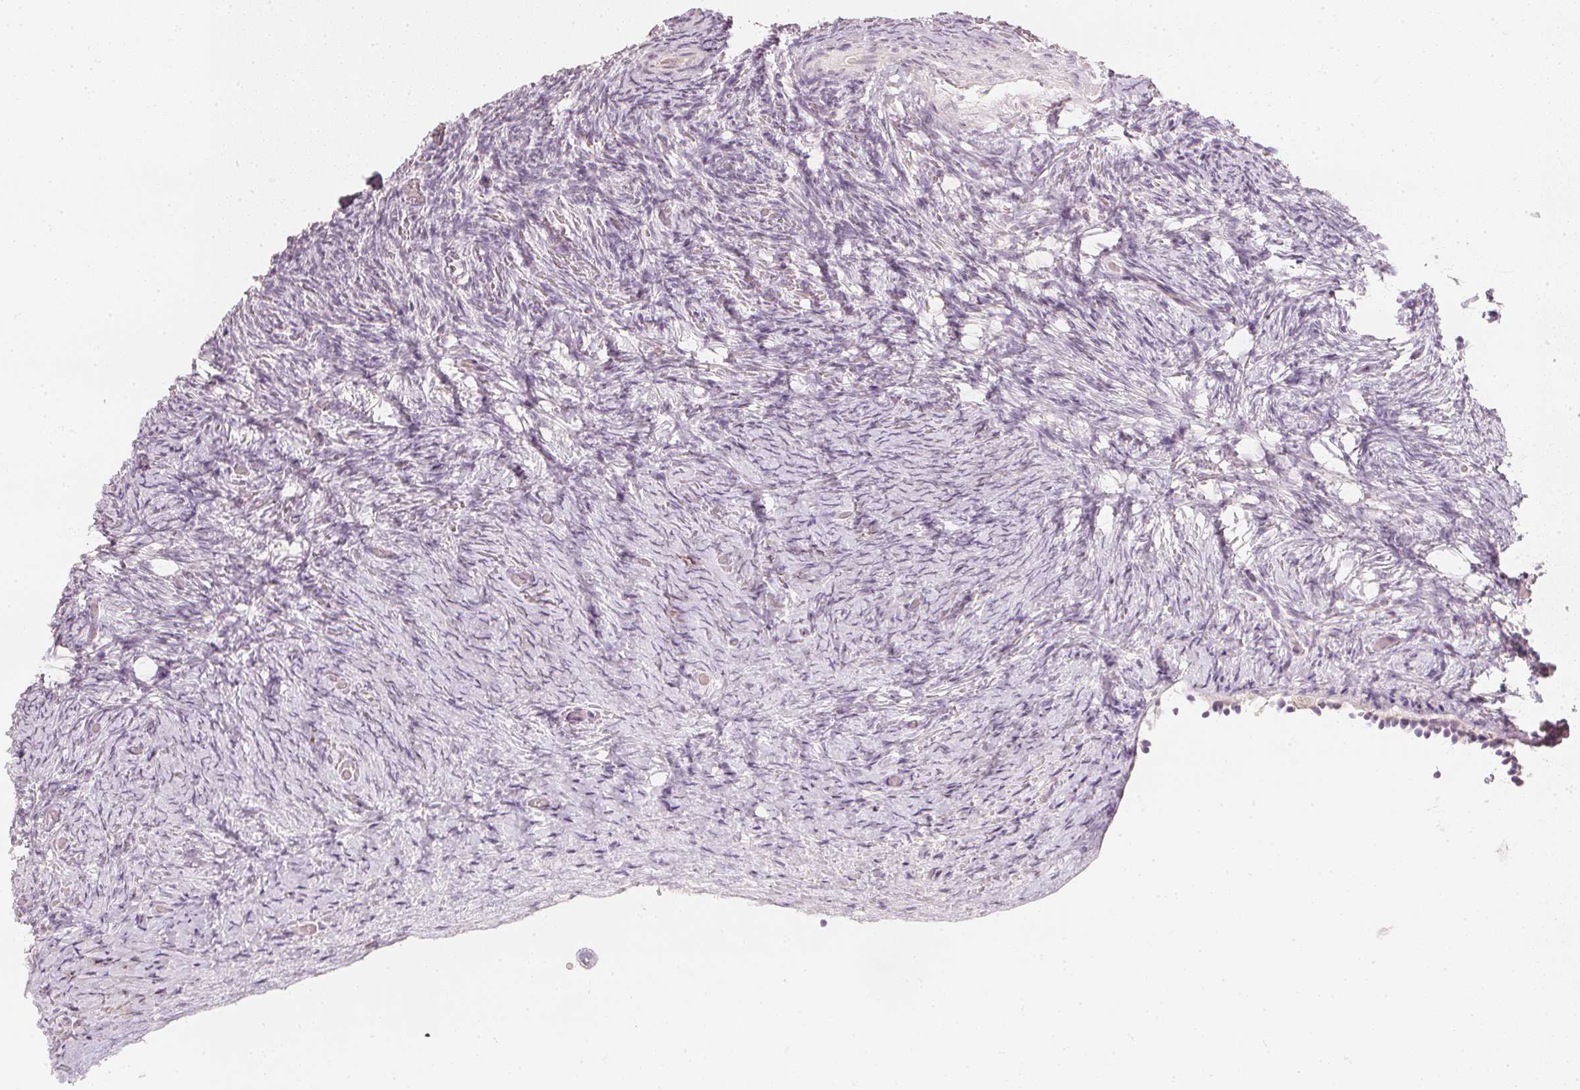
{"staining": {"intensity": "negative", "quantity": "none", "location": "none"}, "tissue": "ovary", "cell_type": "Ovarian stroma cells", "image_type": "normal", "snomed": [{"axis": "morphology", "description": "Normal tissue, NOS"}, {"axis": "topography", "description": "Ovary"}], "caption": "This micrograph is of benign ovary stained with immunohistochemistry (IHC) to label a protein in brown with the nuclei are counter-stained blue. There is no staining in ovarian stroma cells. (Stains: DAB (3,3'-diaminobenzidine) immunohistochemistry (IHC) with hematoxylin counter stain, Microscopy: brightfield microscopy at high magnification).", "gene": "CALB1", "patient": {"sex": "female", "age": 34}}